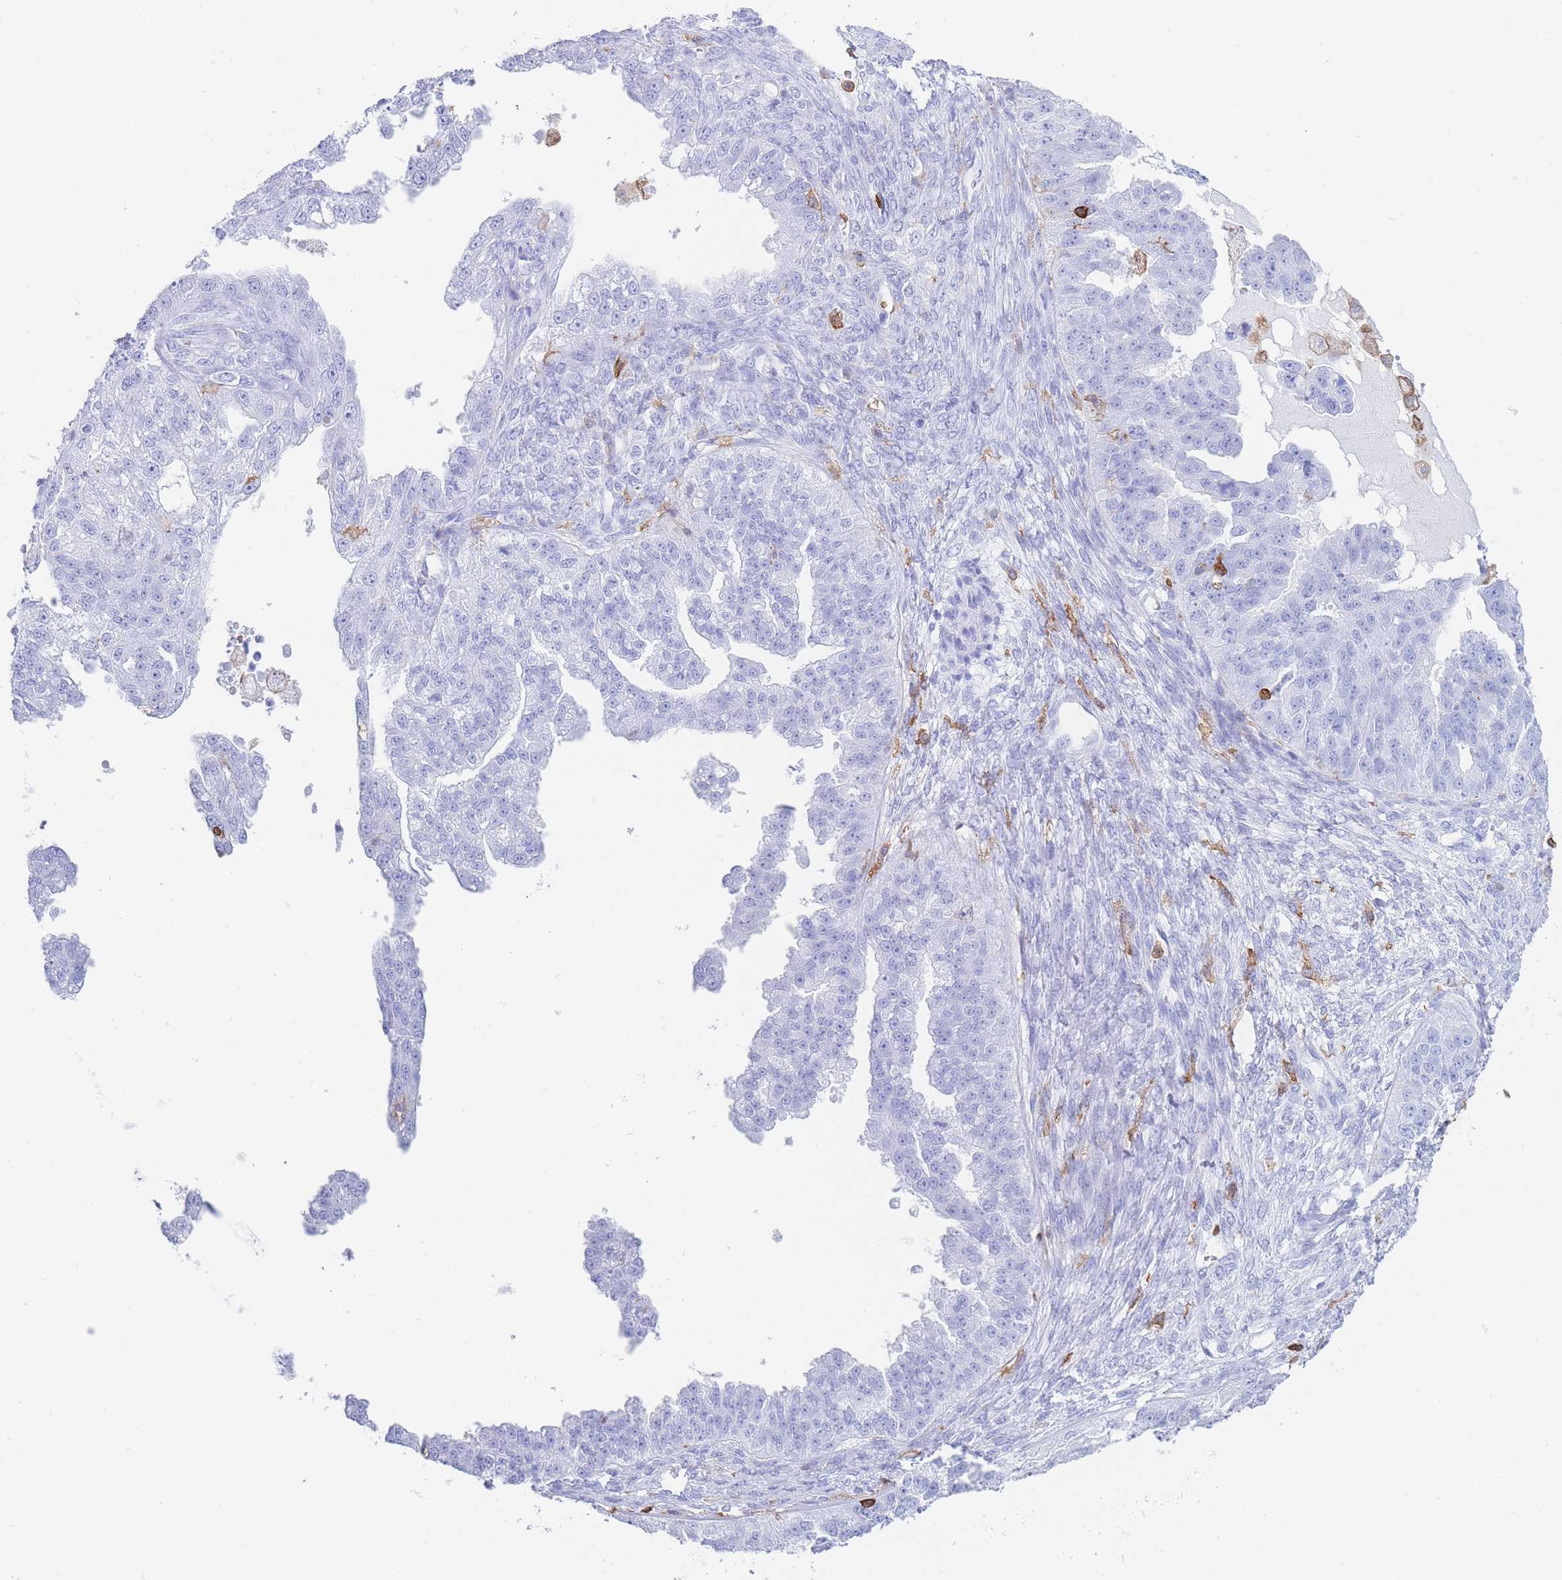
{"staining": {"intensity": "negative", "quantity": "none", "location": "none"}, "tissue": "ovarian cancer", "cell_type": "Tumor cells", "image_type": "cancer", "snomed": [{"axis": "morphology", "description": "Cystadenocarcinoma, serous, NOS"}, {"axis": "topography", "description": "Ovary"}], "caption": "Image shows no significant protein positivity in tumor cells of ovarian serous cystadenocarcinoma.", "gene": "CORO1A", "patient": {"sex": "female", "age": 58}}